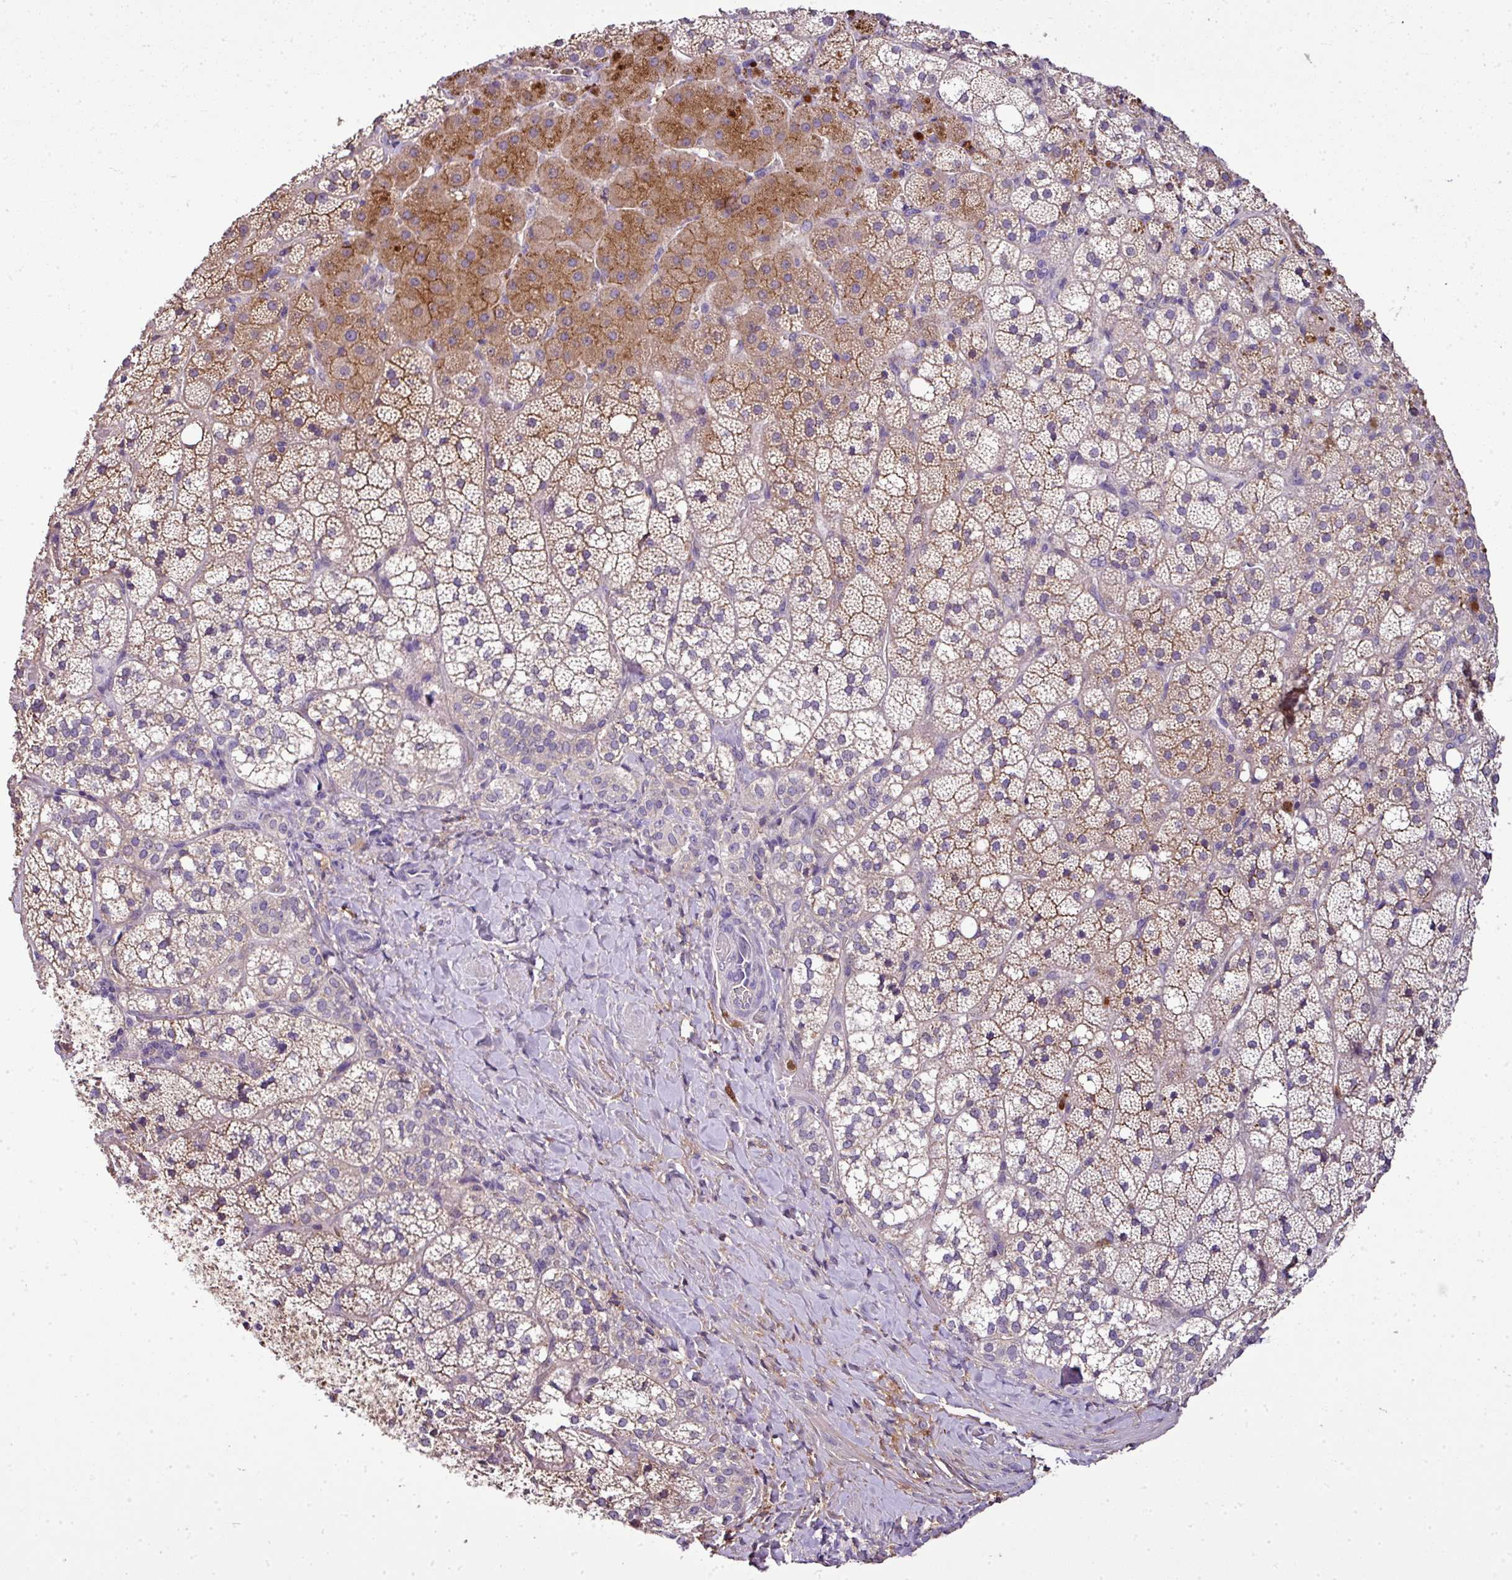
{"staining": {"intensity": "moderate", "quantity": ">75%", "location": "cytoplasmic/membranous"}, "tissue": "adrenal gland", "cell_type": "Glandular cells", "image_type": "normal", "snomed": [{"axis": "morphology", "description": "Normal tissue, NOS"}, {"axis": "topography", "description": "Adrenal gland"}], "caption": "Glandular cells exhibit moderate cytoplasmic/membranous staining in approximately >75% of cells in normal adrenal gland. (Stains: DAB (3,3'-diaminobenzidine) in brown, nuclei in blue, Microscopy: brightfield microscopy at high magnification).", "gene": "CAB39L", "patient": {"sex": "male", "age": 53}}